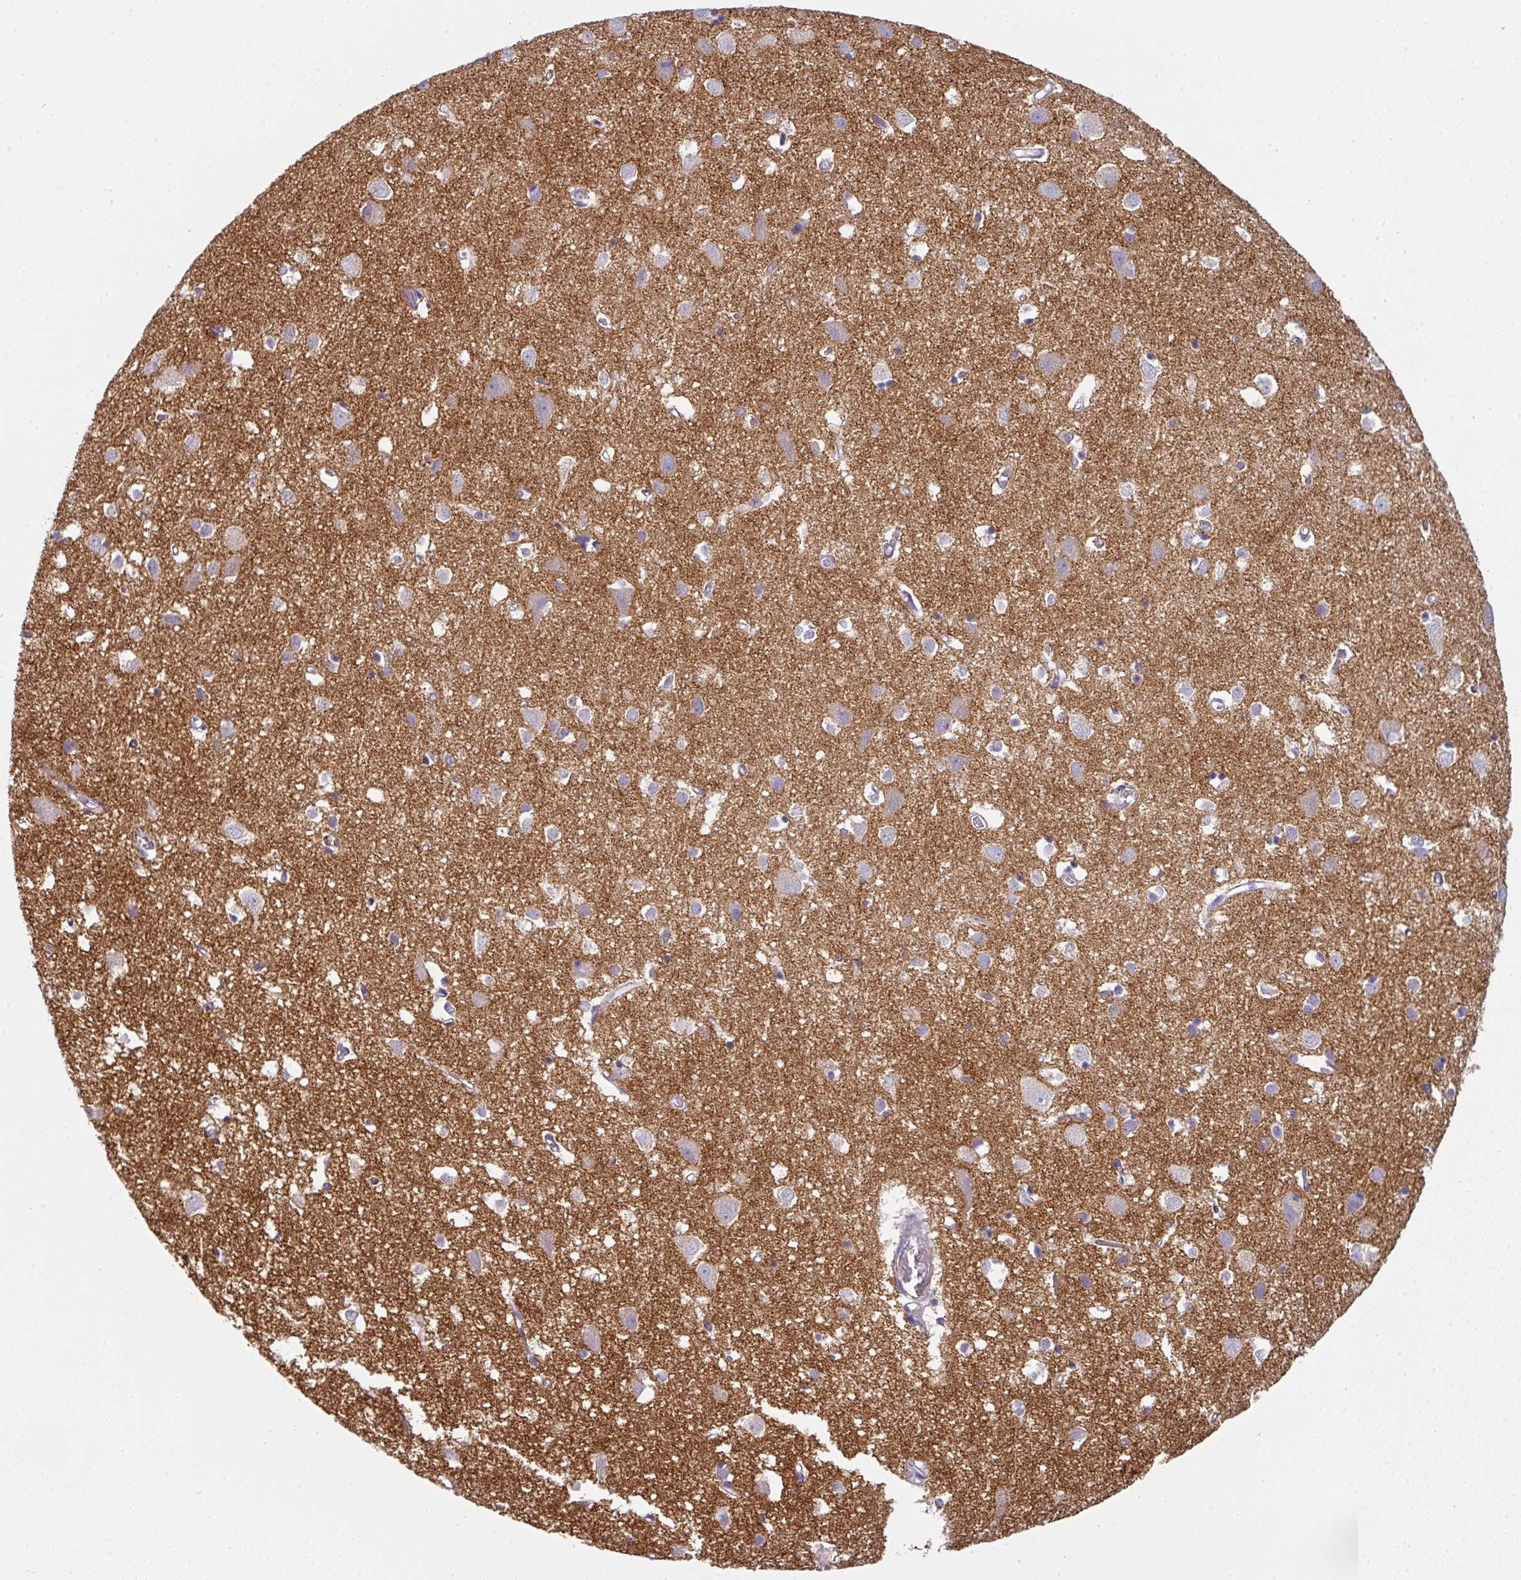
{"staining": {"intensity": "negative", "quantity": "none", "location": "none"}, "tissue": "cerebral cortex", "cell_type": "Endothelial cells", "image_type": "normal", "snomed": [{"axis": "morphology", "description": "Normal tissue, NOS"}, {"axis": "topography", "description": "Cerebral cortex"}], "caption": "DAB (3,3'-diaminobenzidine) immunohistochemical staining of normal human cerebral cortex reveals no significant positivity in endothelial cells.", "gene": "SLC17A7", "patient": {"sex": "male", "age": 70}}